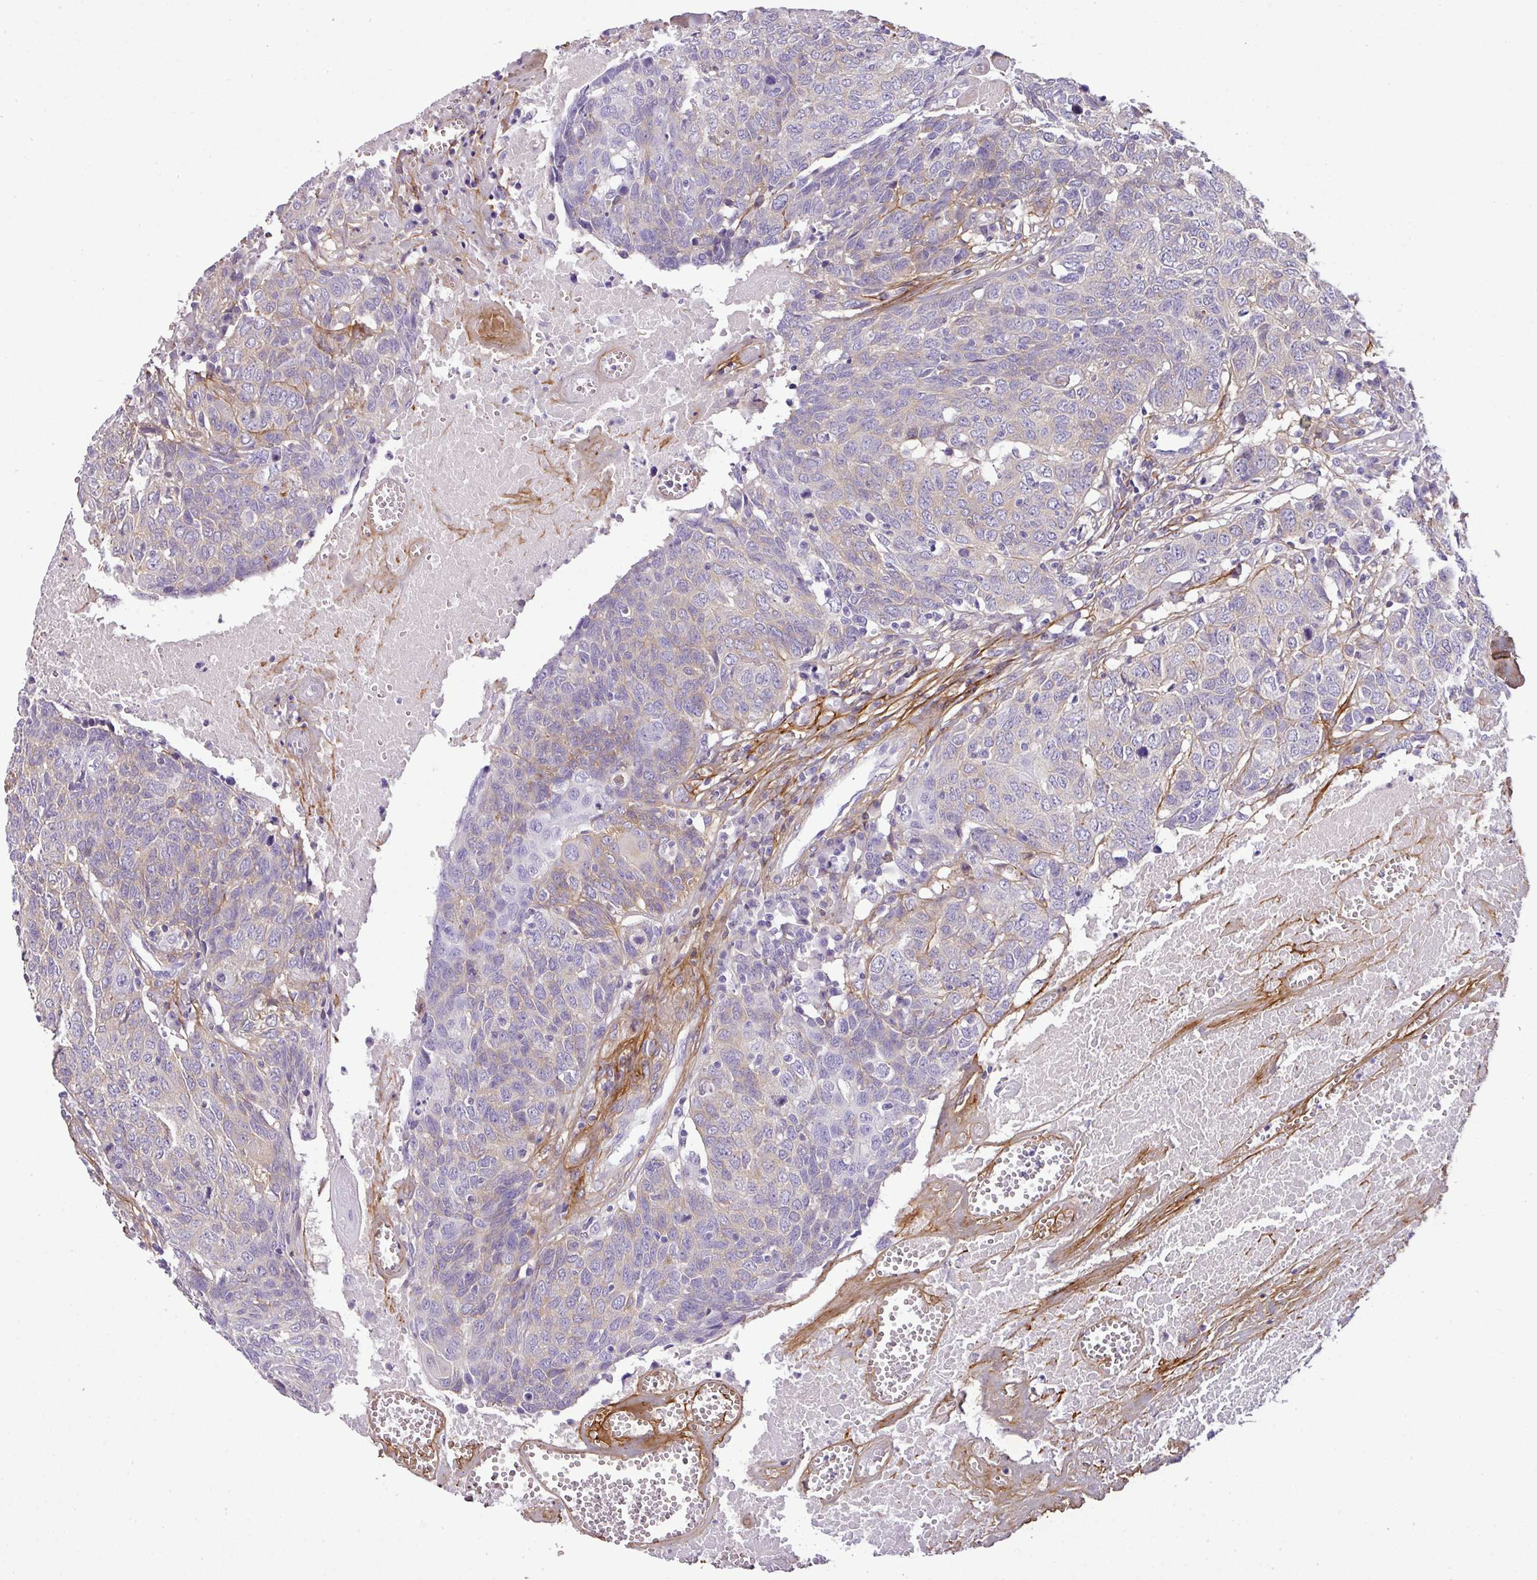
{"staining": {"intensity": "weak", "quantity": "<25%", "location": "cytoplasmic/membranous"}, "tissue": "head and neck cancer", "cell_type": "Tumor cells", "image_type": "cancer", "snomed": [{"axis": "morphology", "description": "Squamous cell carcinoma, NOS"}, {"axis": "topography", "description": "Head-Neck"}], "caption": "The image displays no significant expression in tumor cells of squamous cell carcinoma (head and neck).", "gene": "PARD6G", "patient": {"sex": "male", "age": 66}}